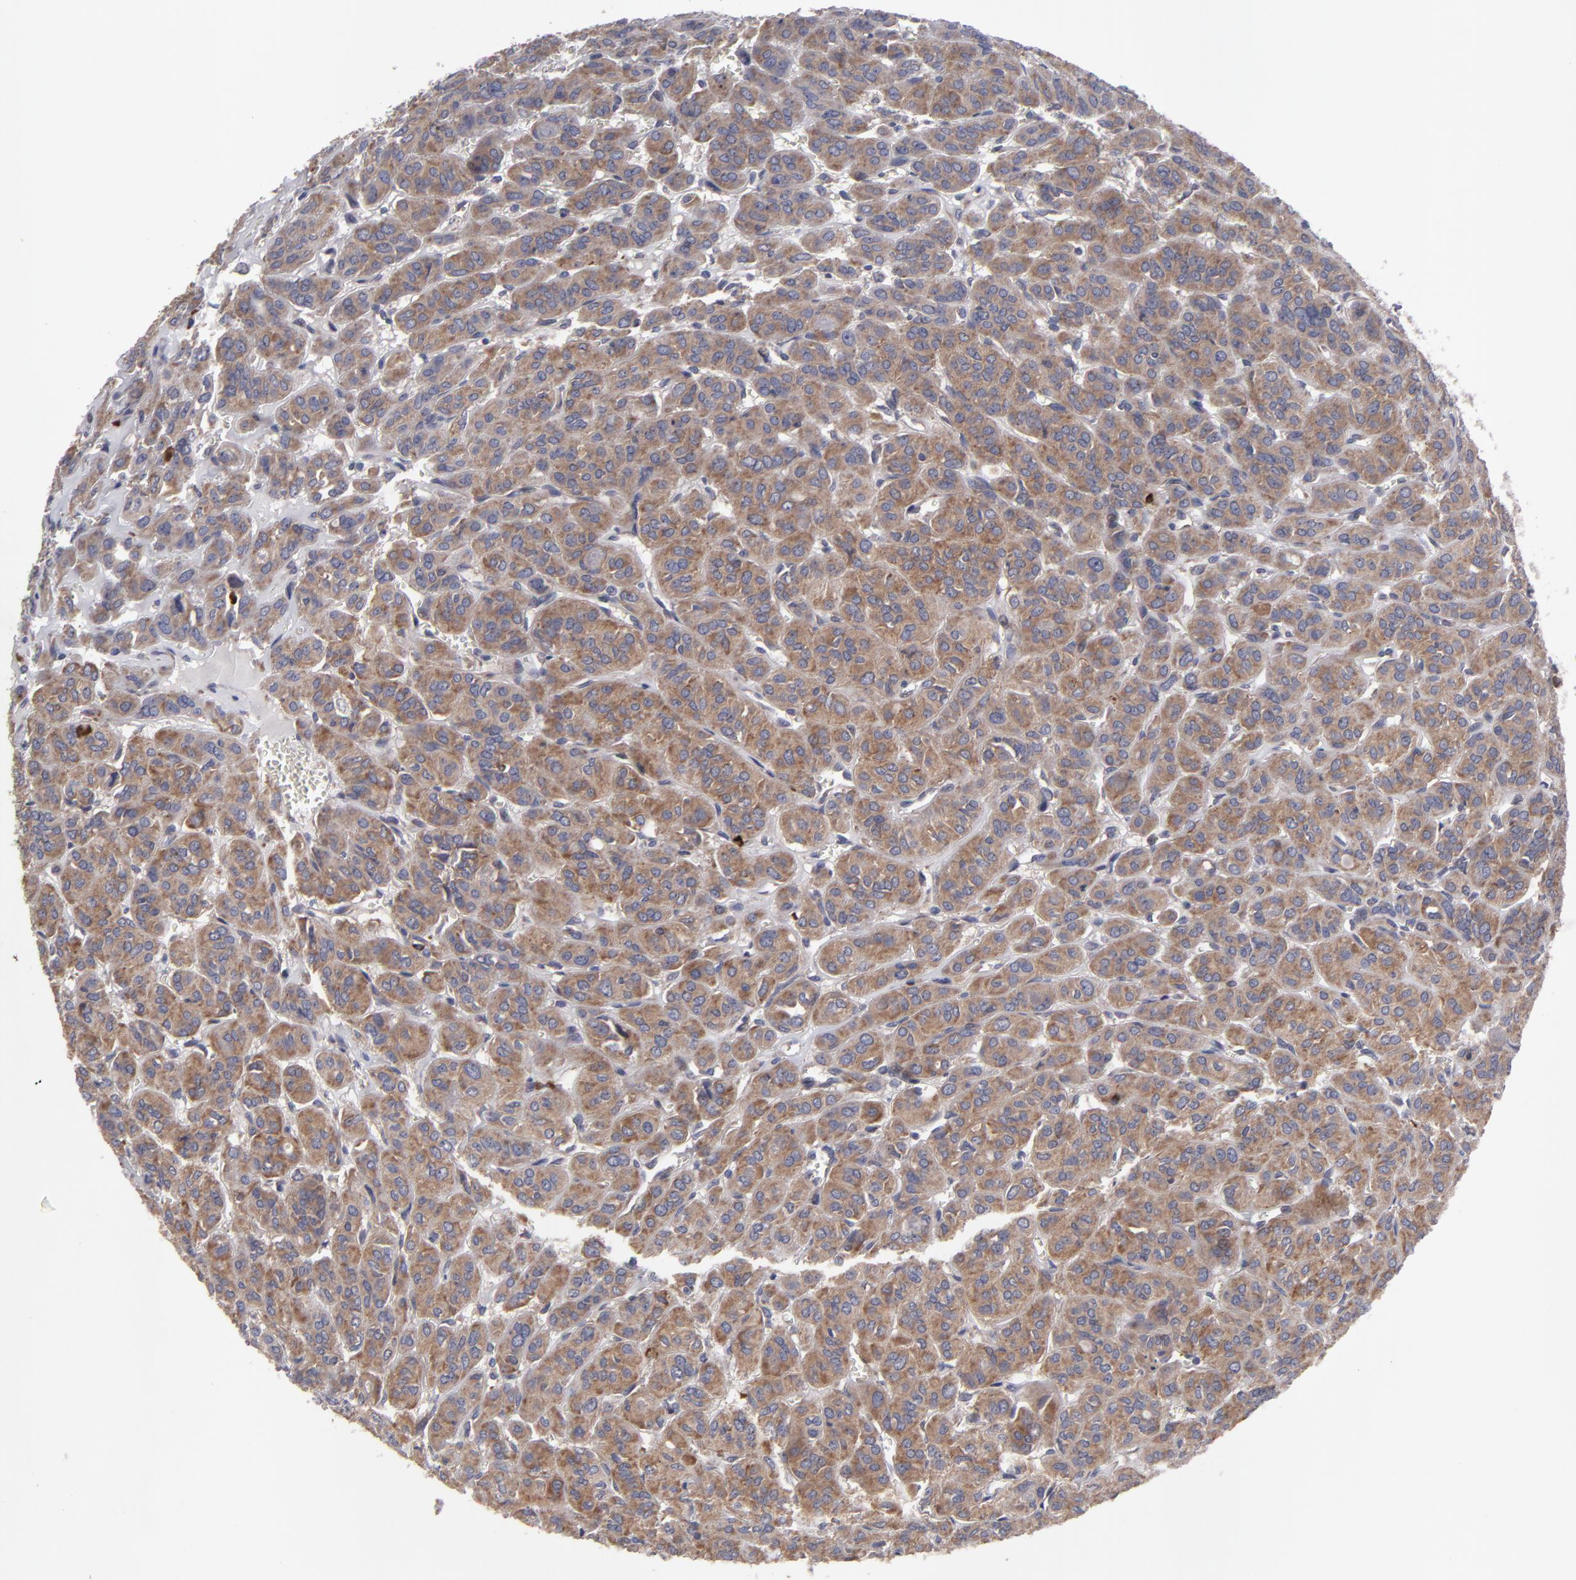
{"staining": {"intensity": "moderate", "quantity": "25%-75%", "location": "cytoplasmic/membranous"}, "tissue": "thyroid cancer", "cell_type": "Tumor cells", "image_type": "cancer", "snomed": [{"axis": "morphology", "description": "Follicular adenoma carcinoma, NOS"}, {"axis": "topography", "description": "Thyroid gland"}], "caption": "The immunohistochemical stain labels moderate cytoplasmic/membranous staining in tumor cells of follicular adenoma carcinoma (thyroid) tissue.", "gene": "SND1", "patient": {"sex": "female", "age": 71}}